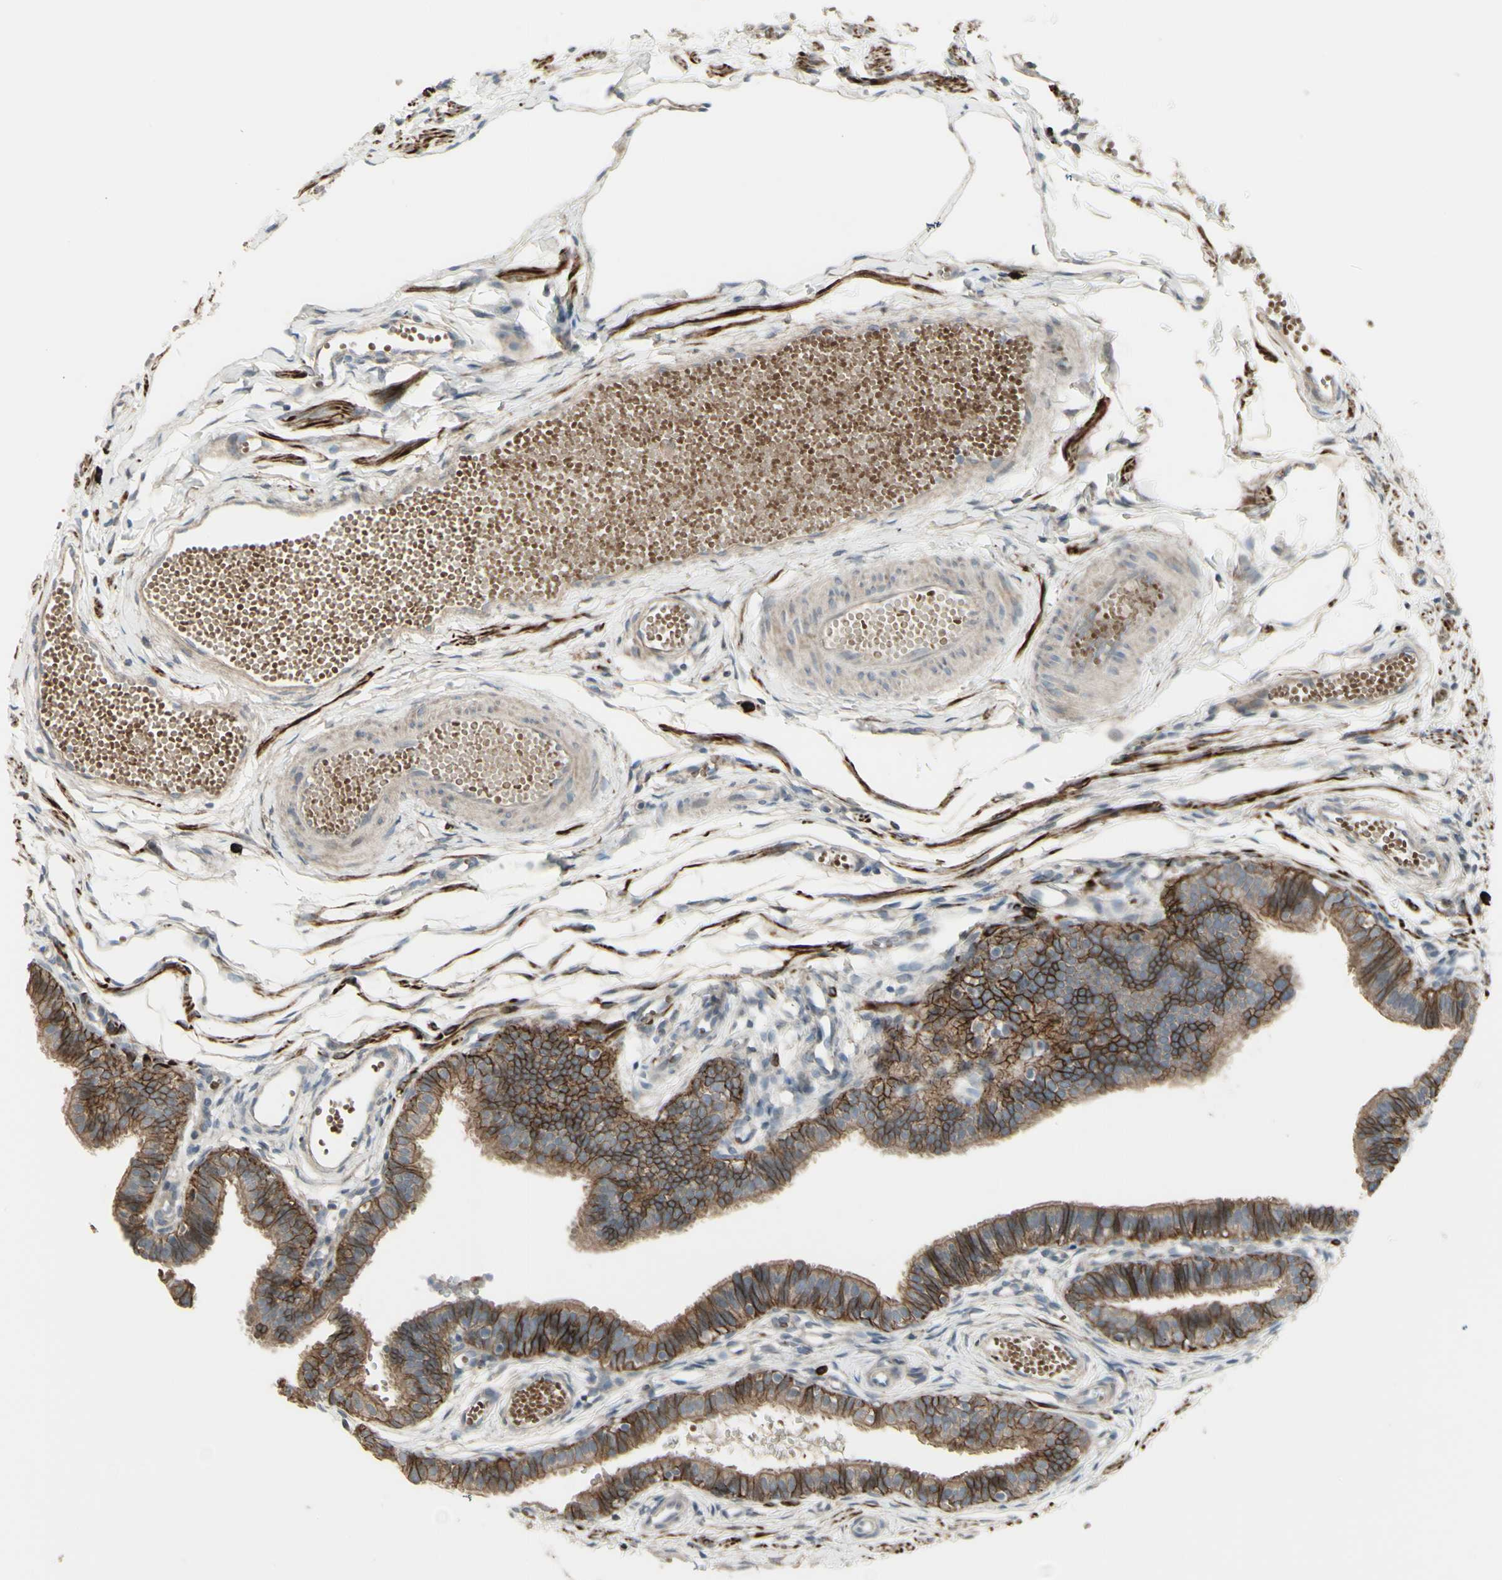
{"staining": {"intensity": "moderate", "quantity": ">75%", "location": "cytoplasmic/membranous"}, "tissue": "fallopian tube", "cell_type": "Glandular cells", "image_type": "normal", "snomed": [{"axis": "morphology", "description": "Normal tissue, NOS"}, {"axis": "topography", "description": "Fallopian tube"}, {"axis": "topography", "description": "Placenta"}], "caption": "A medium amount of moderate cytoplasmic/membranous expression is seen in approximately >75% of glandular cells in unremarkable fallopian tube. (DAB (3,3'-diaminobenzidine) IHC, brown staining for protein, blue staining for nuclei).", "gene": "GRAMD1B", "patient": {"sex": "female", "age": 34}}